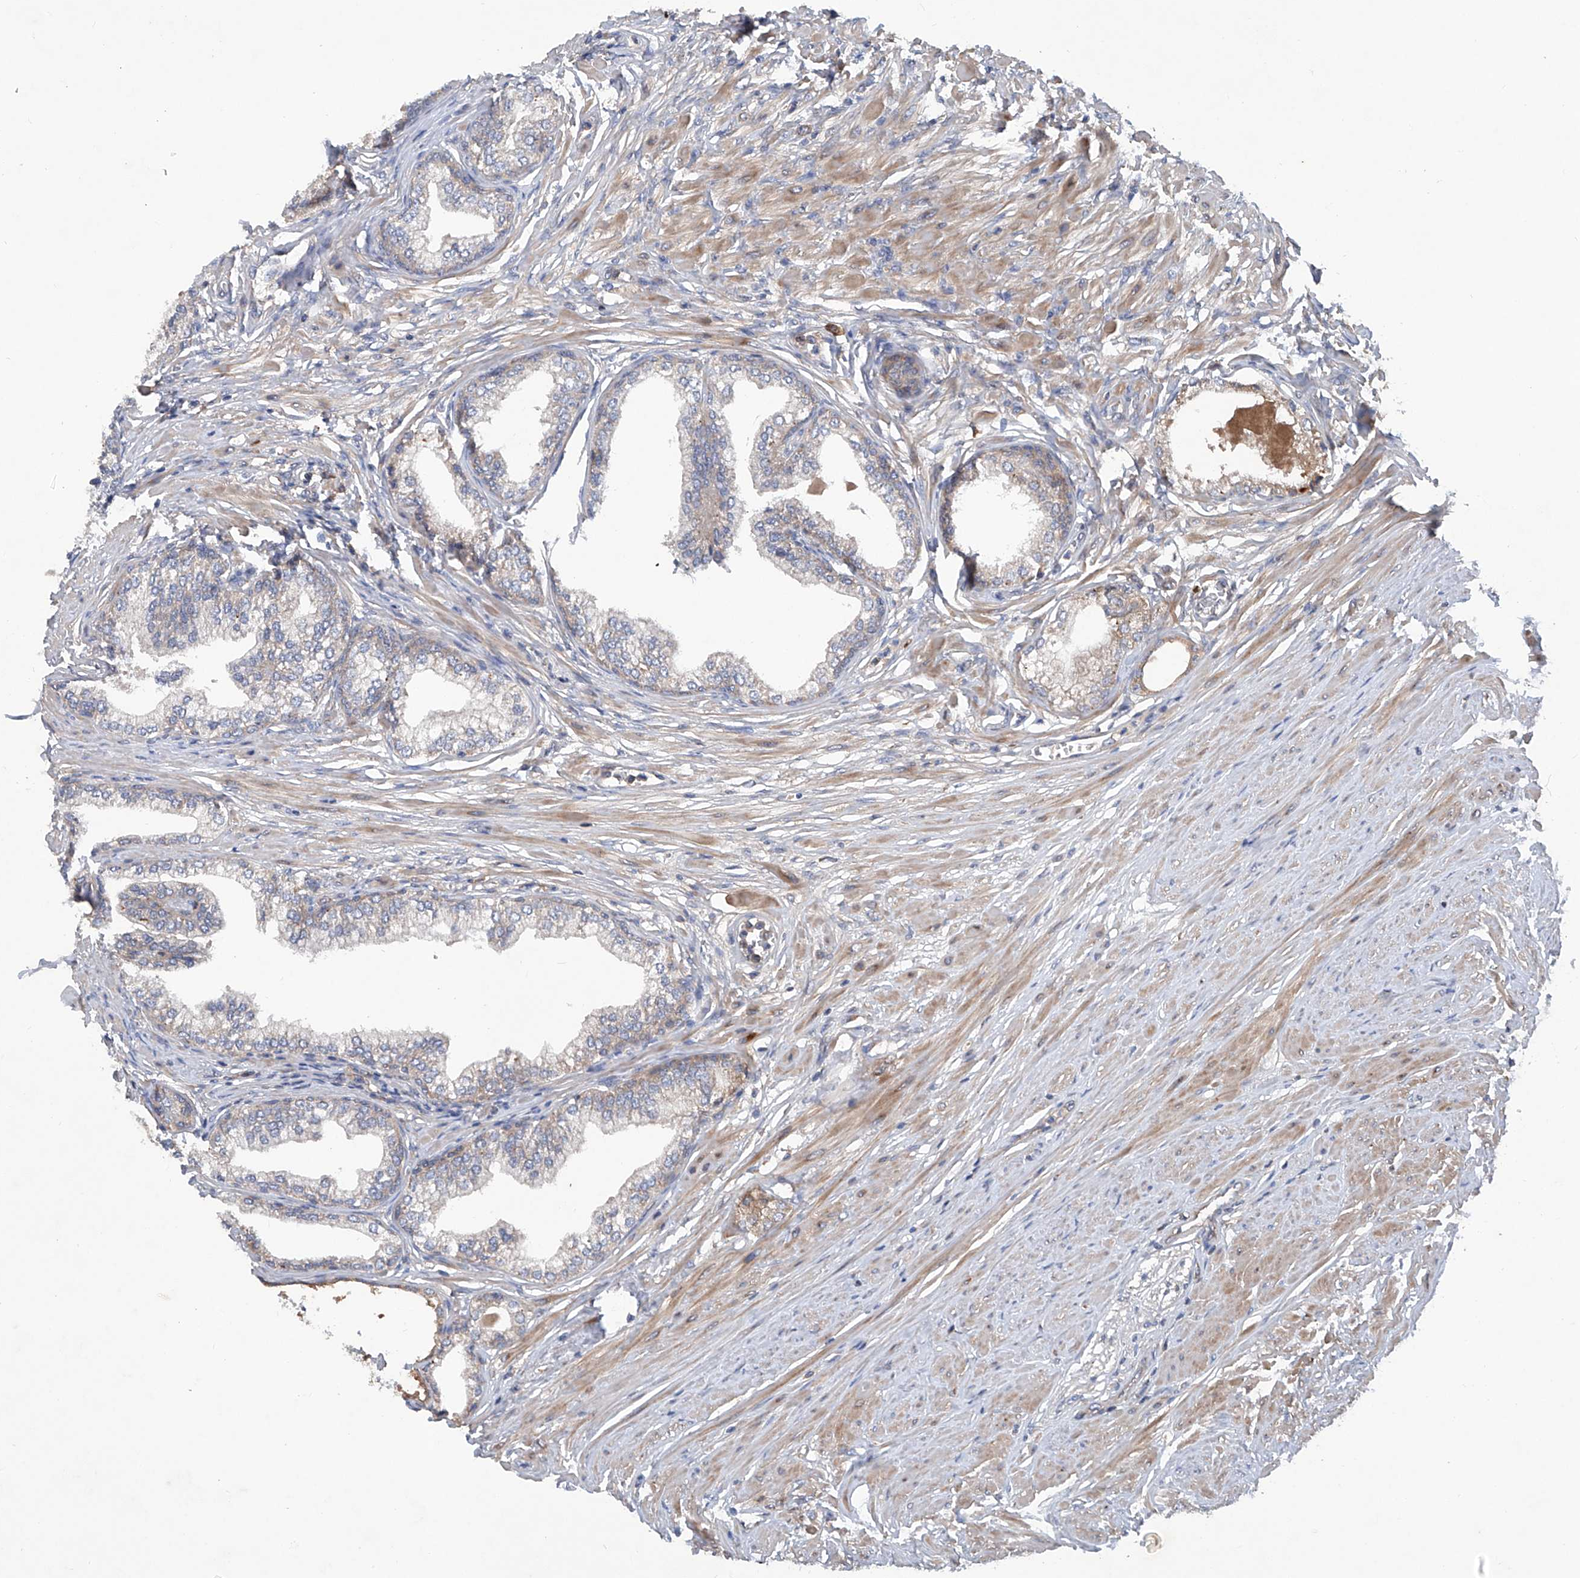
{"staining": {"intensity": "moderate", "quantity": "25%-75%", "location": "cytoplasmic/membranous"}, "tissue": "prostate", "cell_type": "Glandular cells", "image_type": "normal", "snomed": [{"axis": "morphology", "description": "Normal tissue, NOS"}, {"axis": "morphology", "description": "Urothelial carcinoma, Low grade"}, {"axis": "topography", "description": "Urinary bladder"}, {"axis": "topography", "description": "Prostate"}], "caption": "A brown stain shows moderate cytoplasmic/membranous staining of a protein in glandular cells of normal prostate.", "gene": "ASCC3", "patient": {"sex": "male", "age": 60}}